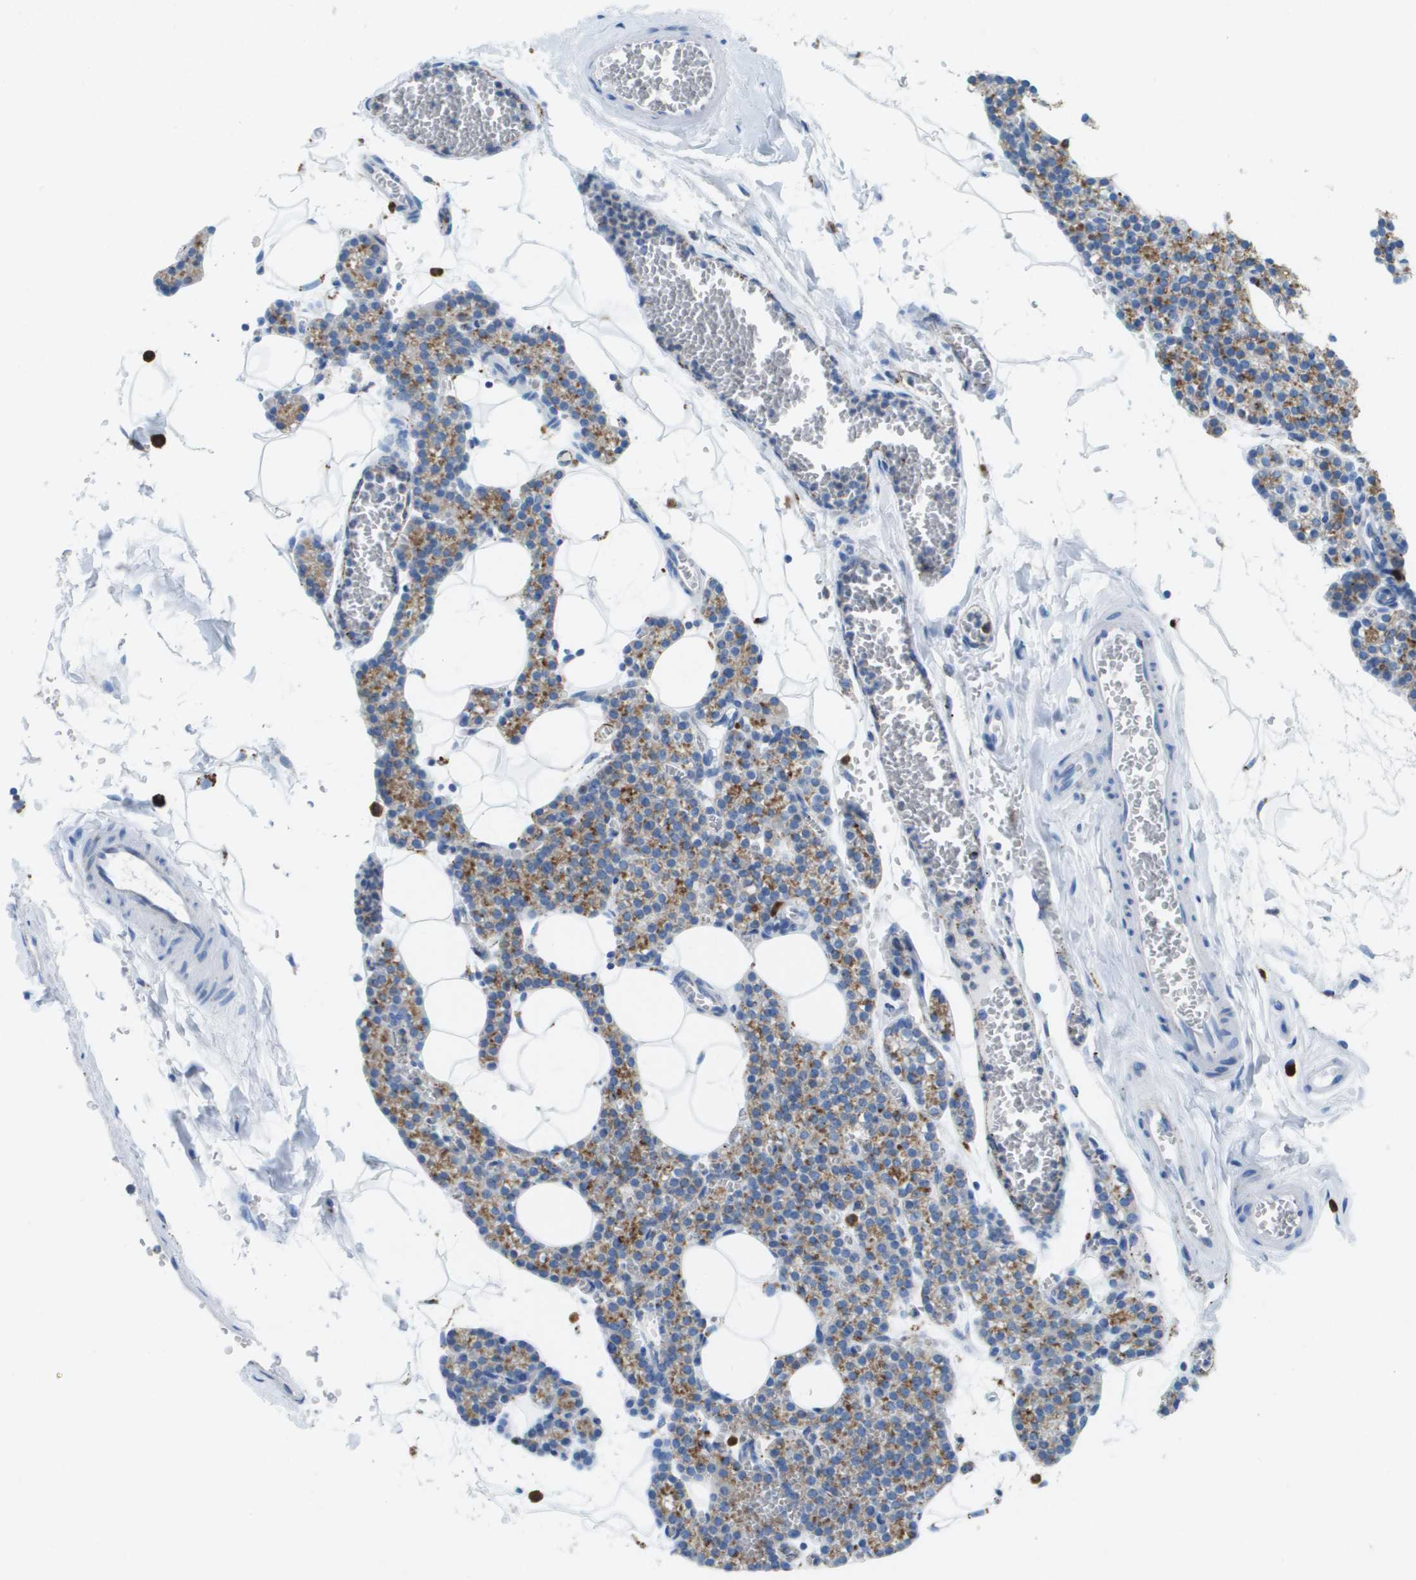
{"staining": {"intensity": "moderate", "quantity": "25%-75%", "location": "cytoplasmic/membranous"}, "tissue": "parathyroid gland", "cell_type": "Glandular cells", "image_type": "normal", "snomed": [{"axis": "morphology", "description": "Normal tissue, NOS"}, {"axis": "morphology", "description": "Adenoma, NOS"}, {"axis": "topography", "description": "Parathyroid gland"}], "caption": "The image demonstrates immunohistochemical staining of normal parathyroid gland. There is moderate cytoplasmic/membranous expression is identified in approximately 25%-75% of glandular cells. Using DAB (3,3'-diaminobenzidine) (brown) and hematoxylin (blue) stains, captured at high magnification using brightfield microscopy.", "gene": "PRCP", "patient": {"sex": "female", "age": 58}}